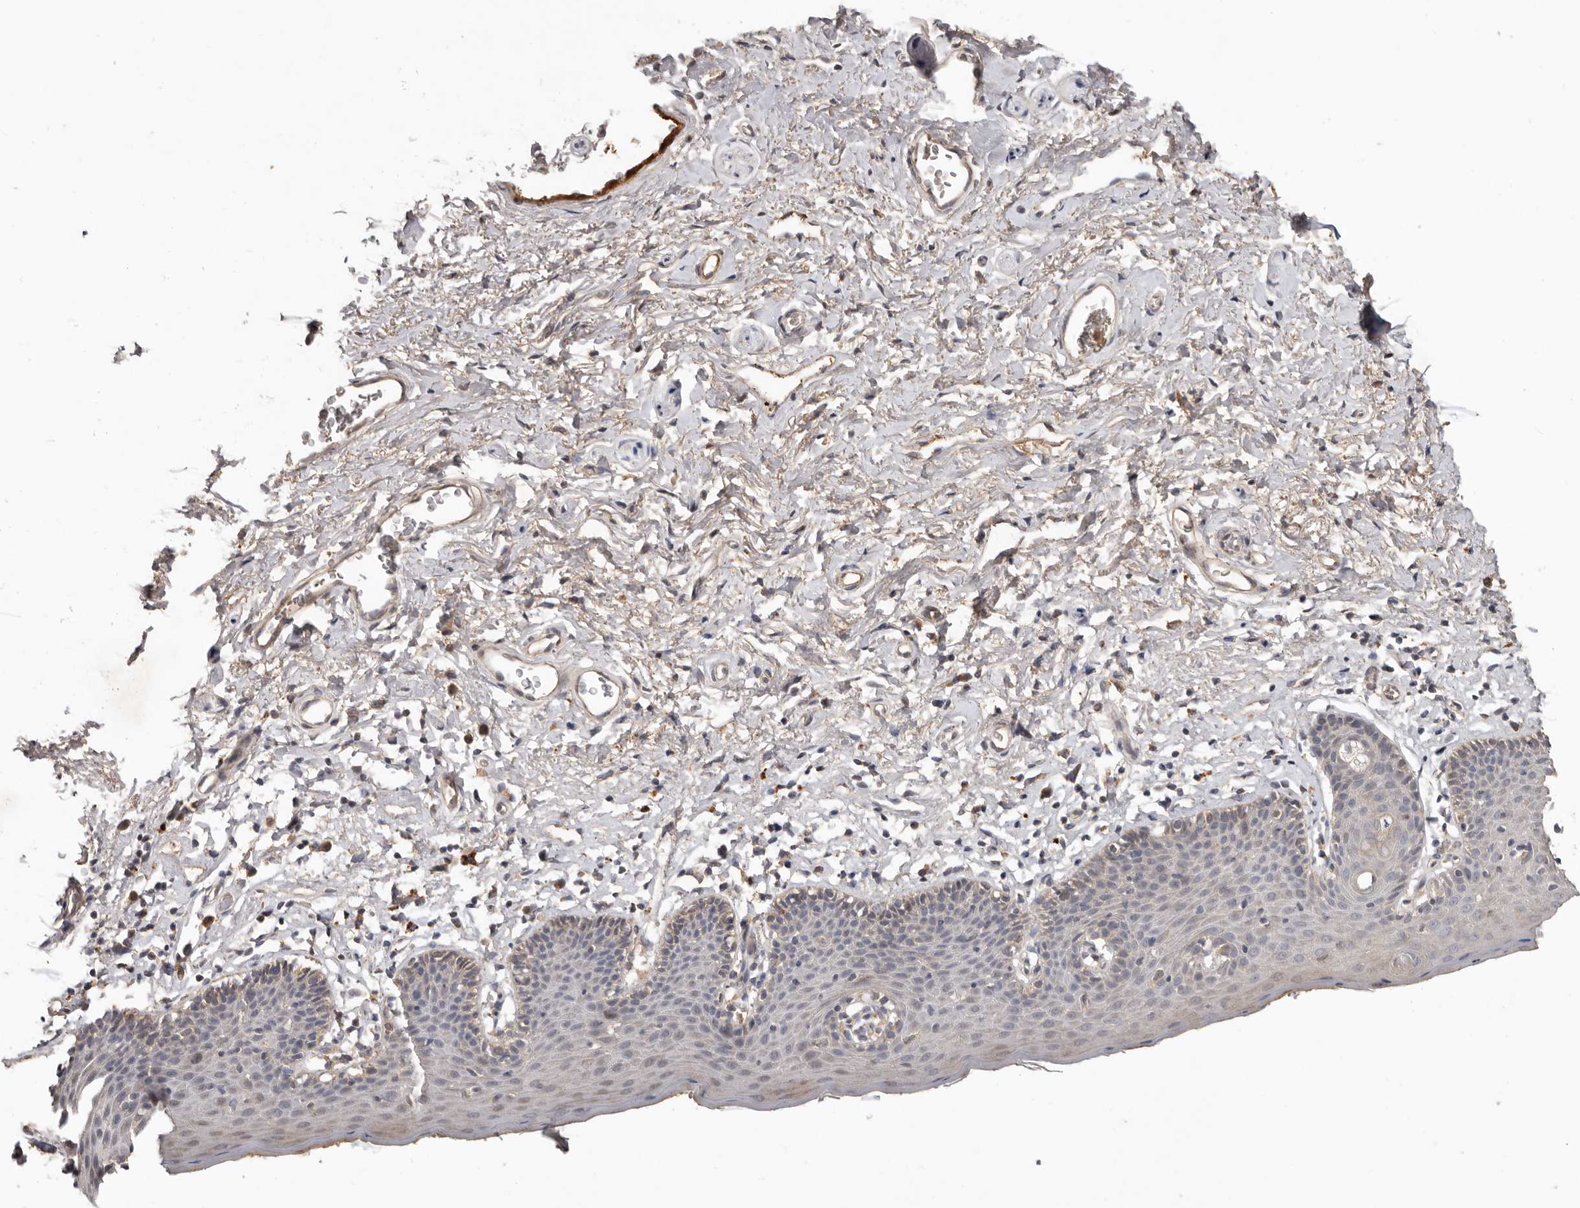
{"staining": {"intensity": "weak", "quantity": "25%-75%", "location": "cytoplasmic/membranous"}, "tissue": "skin", "cell_type": "Epidermal cells", "image_type": "normal", "snomed": [{"axis": "morphology", "description": "Normal tissue, NOS"}, {"axis": "topography", "description": "Vulva"}], "caption": "This histopathology image reveals normal skin stained with IHC to label a protein in brown. The cytoplasmic/membranous of epidermal cells show weak positivity for the protein. Nuclei are counter-stained blue.", "gene": "NMUR1", "patient": {"sex": "female", "age": 66}}